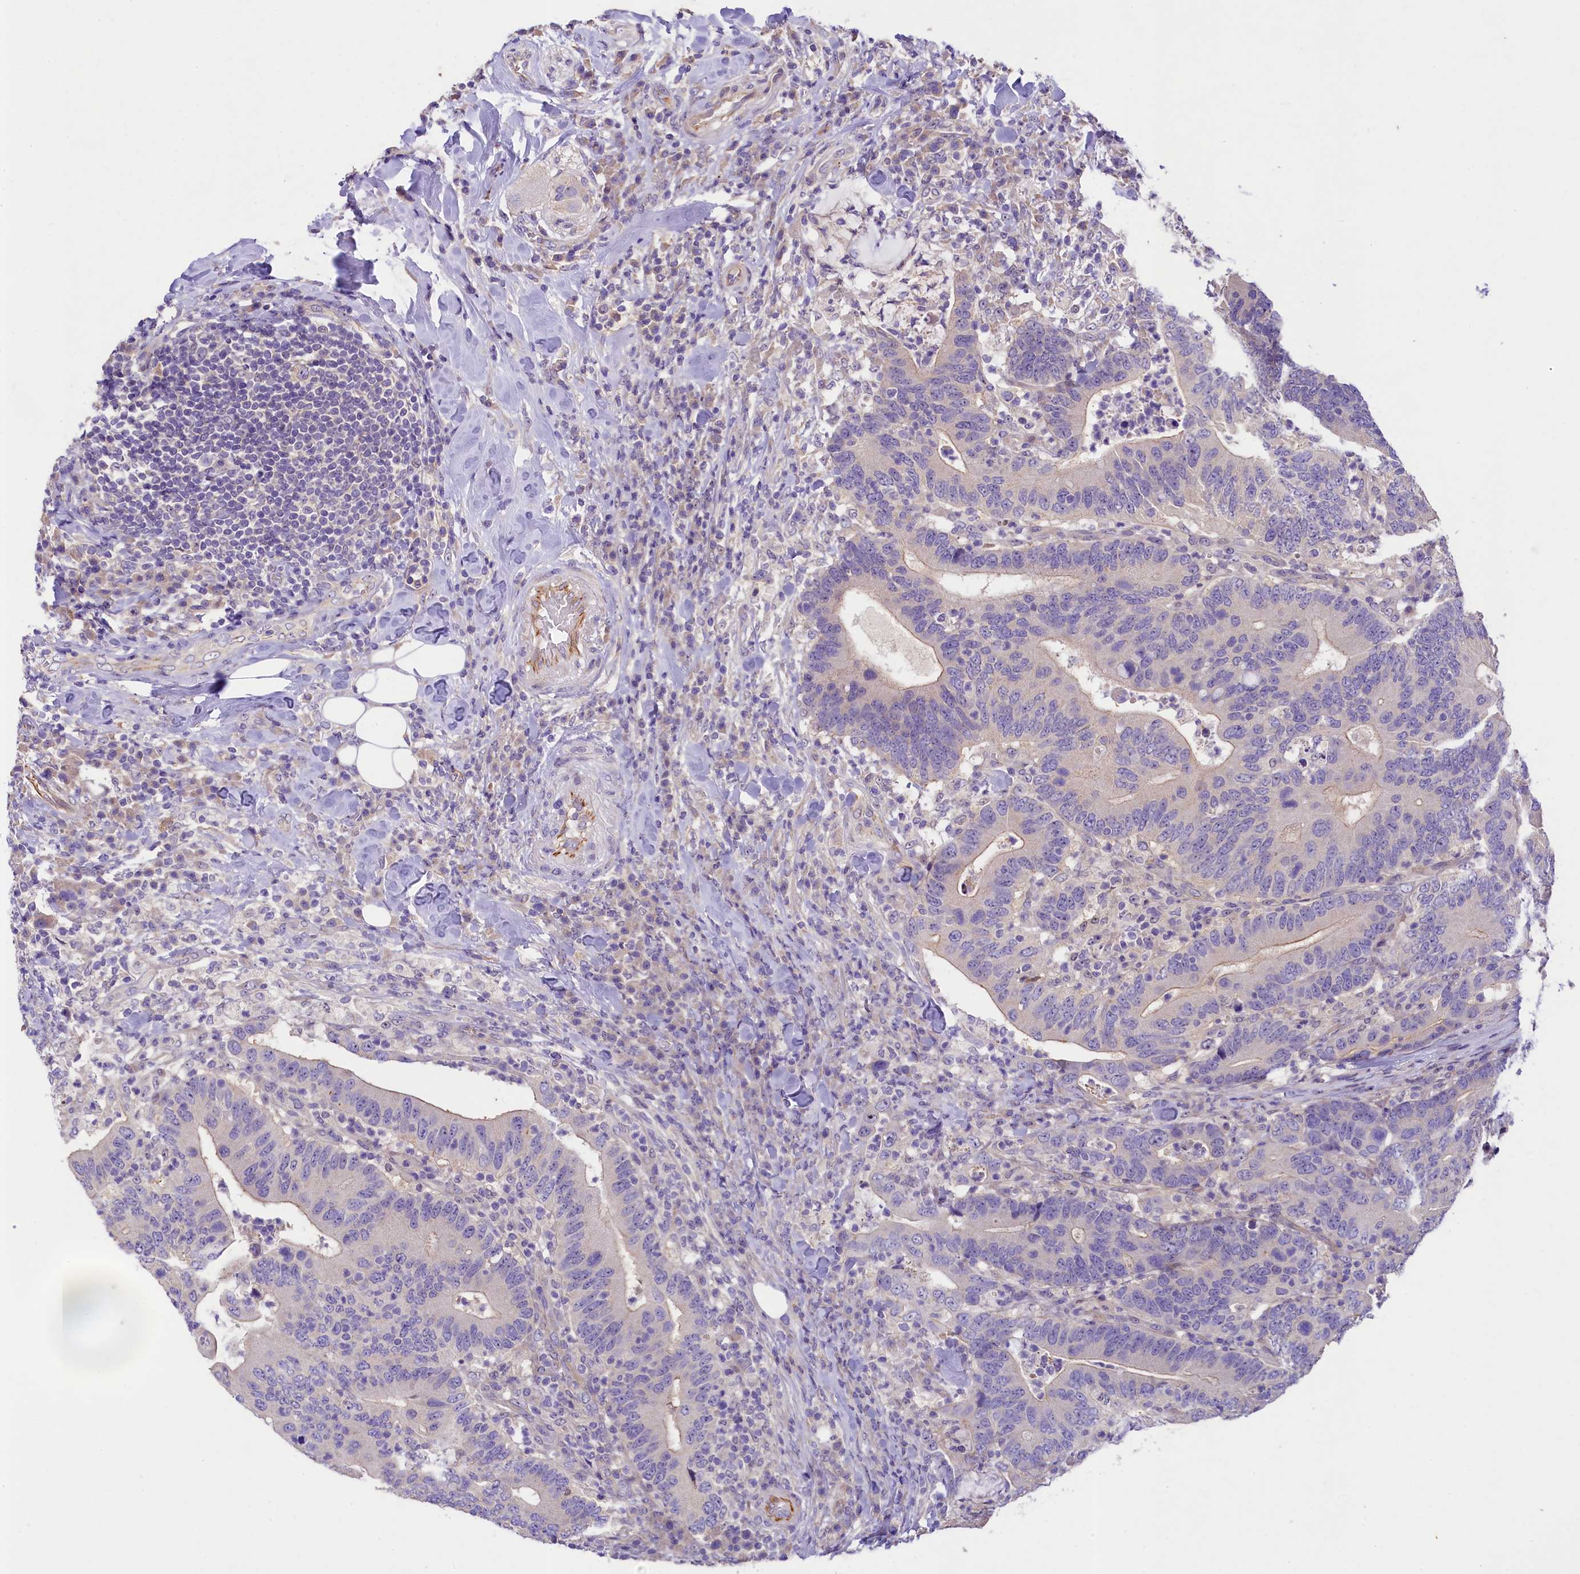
{"staining": {"intensity": "negative", "quantity": "none", "location": "none"}, "tissue": "colorectal cancer", "cell_type": "Tumor cells", "image_type": "cancer", "snomed": [{"axis": "morphology", "description": "Adenocarcinoma, NOS"}, {"axis": "topography", "description": "Colon"}], "caption": "IHC photomicrograph of human colorectal adenocarcinoma stained for a protein (brown), which demonstrates no expression in tumor cells. (Immunohistochemistry, brightfield microscopy, high magnification).", "gene": "UBXN6", "patient": {"sex": "female", "age": 66}}